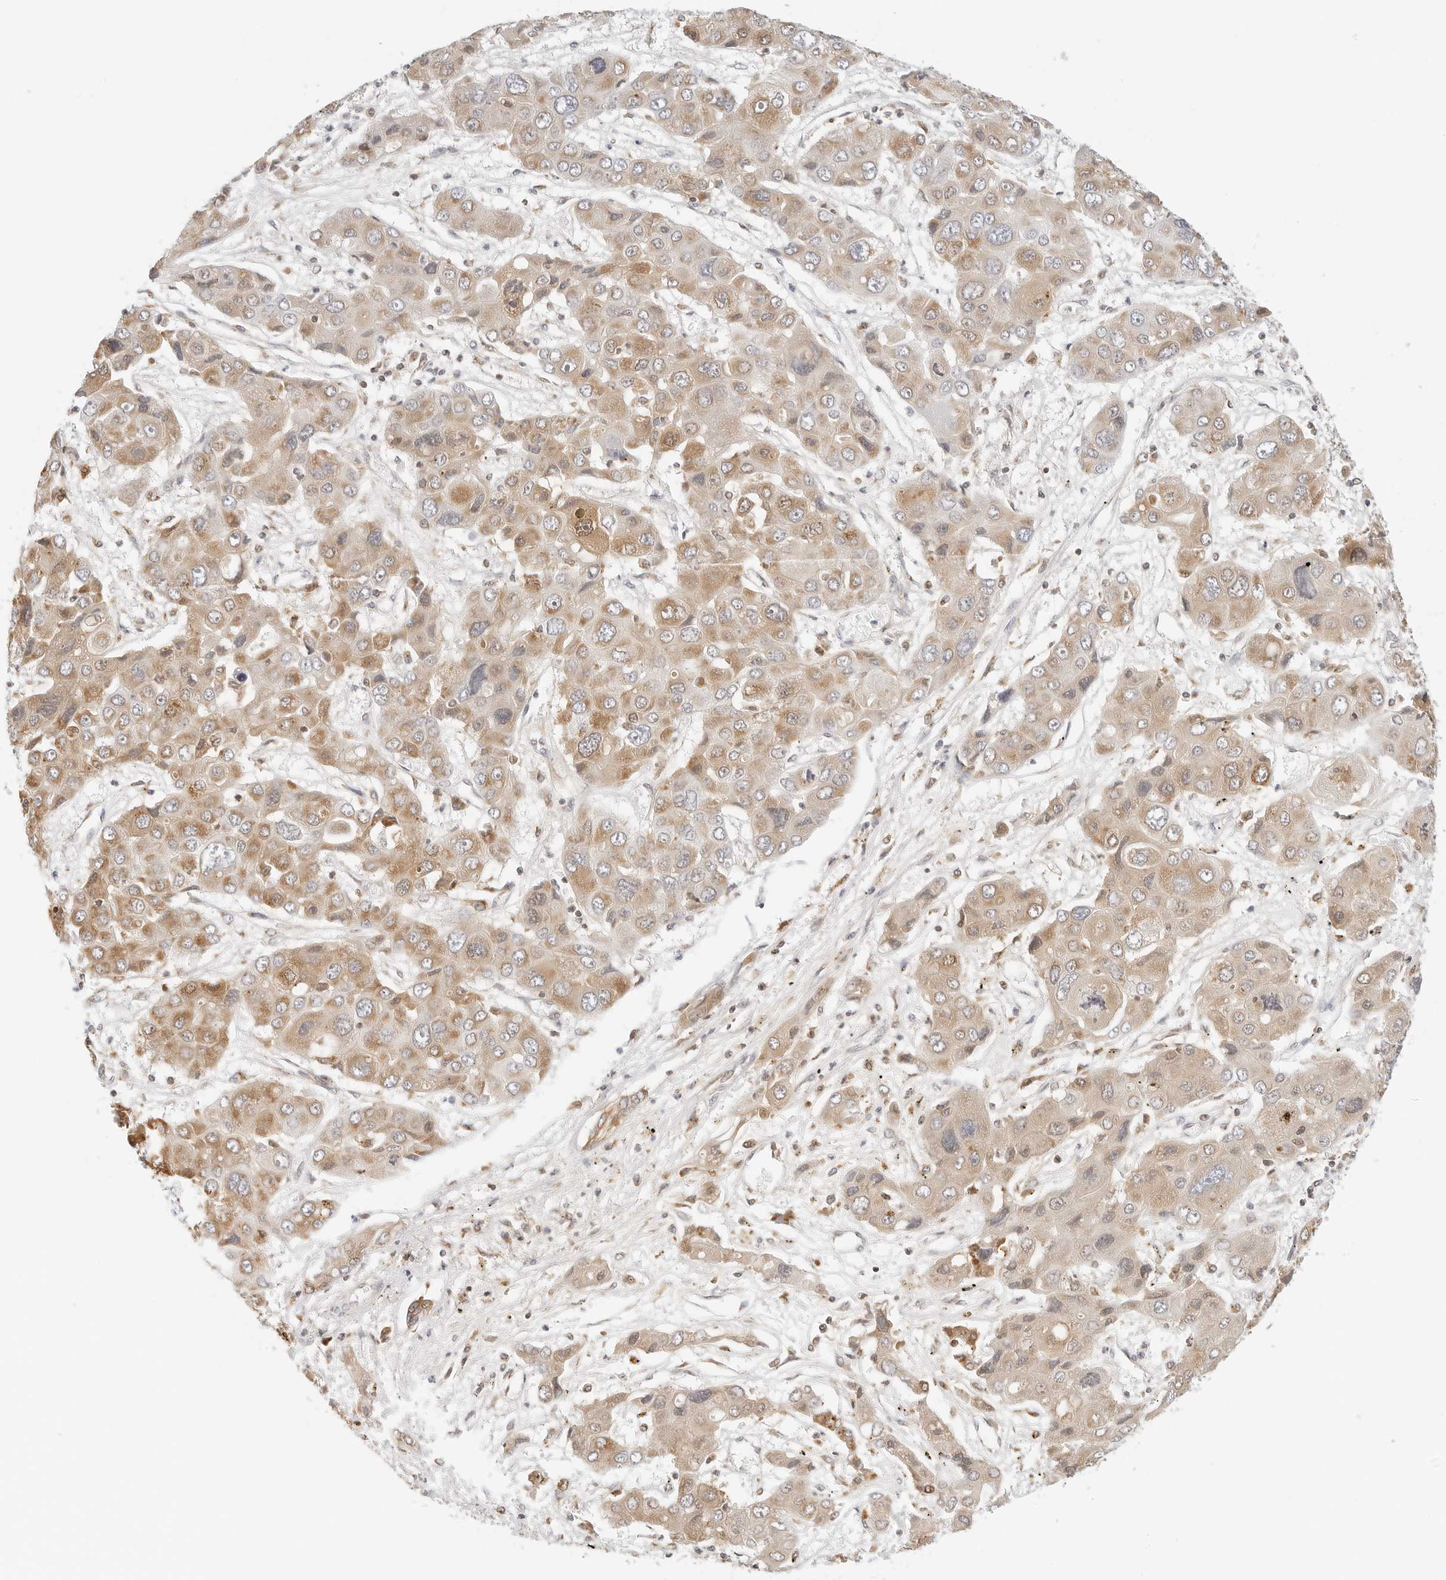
{"staining": {"intensity": "moderate", "quantity": ">75%", "location": "cytoplasmic/membranous"}, "tissue": "liver cancer", "cell_type": "Tumor cells", "image_type": "cancer", "snomed": [{"axis": "morphology", "description": "Cholangiocarcinoma"}, {"axis": "topography", "description": "Liver"}], "caption": "The histopathology image shows immunohistochemical staining of liver cancer. There is moderate cytoplasmic/membranous positivity is seen in approximately >75% of tumor cells. The protein of interest is shown in brown color, while the nuclei are stained blue.", "gene": "ATL1", "patient": {"sex": "male", "age": 67}}